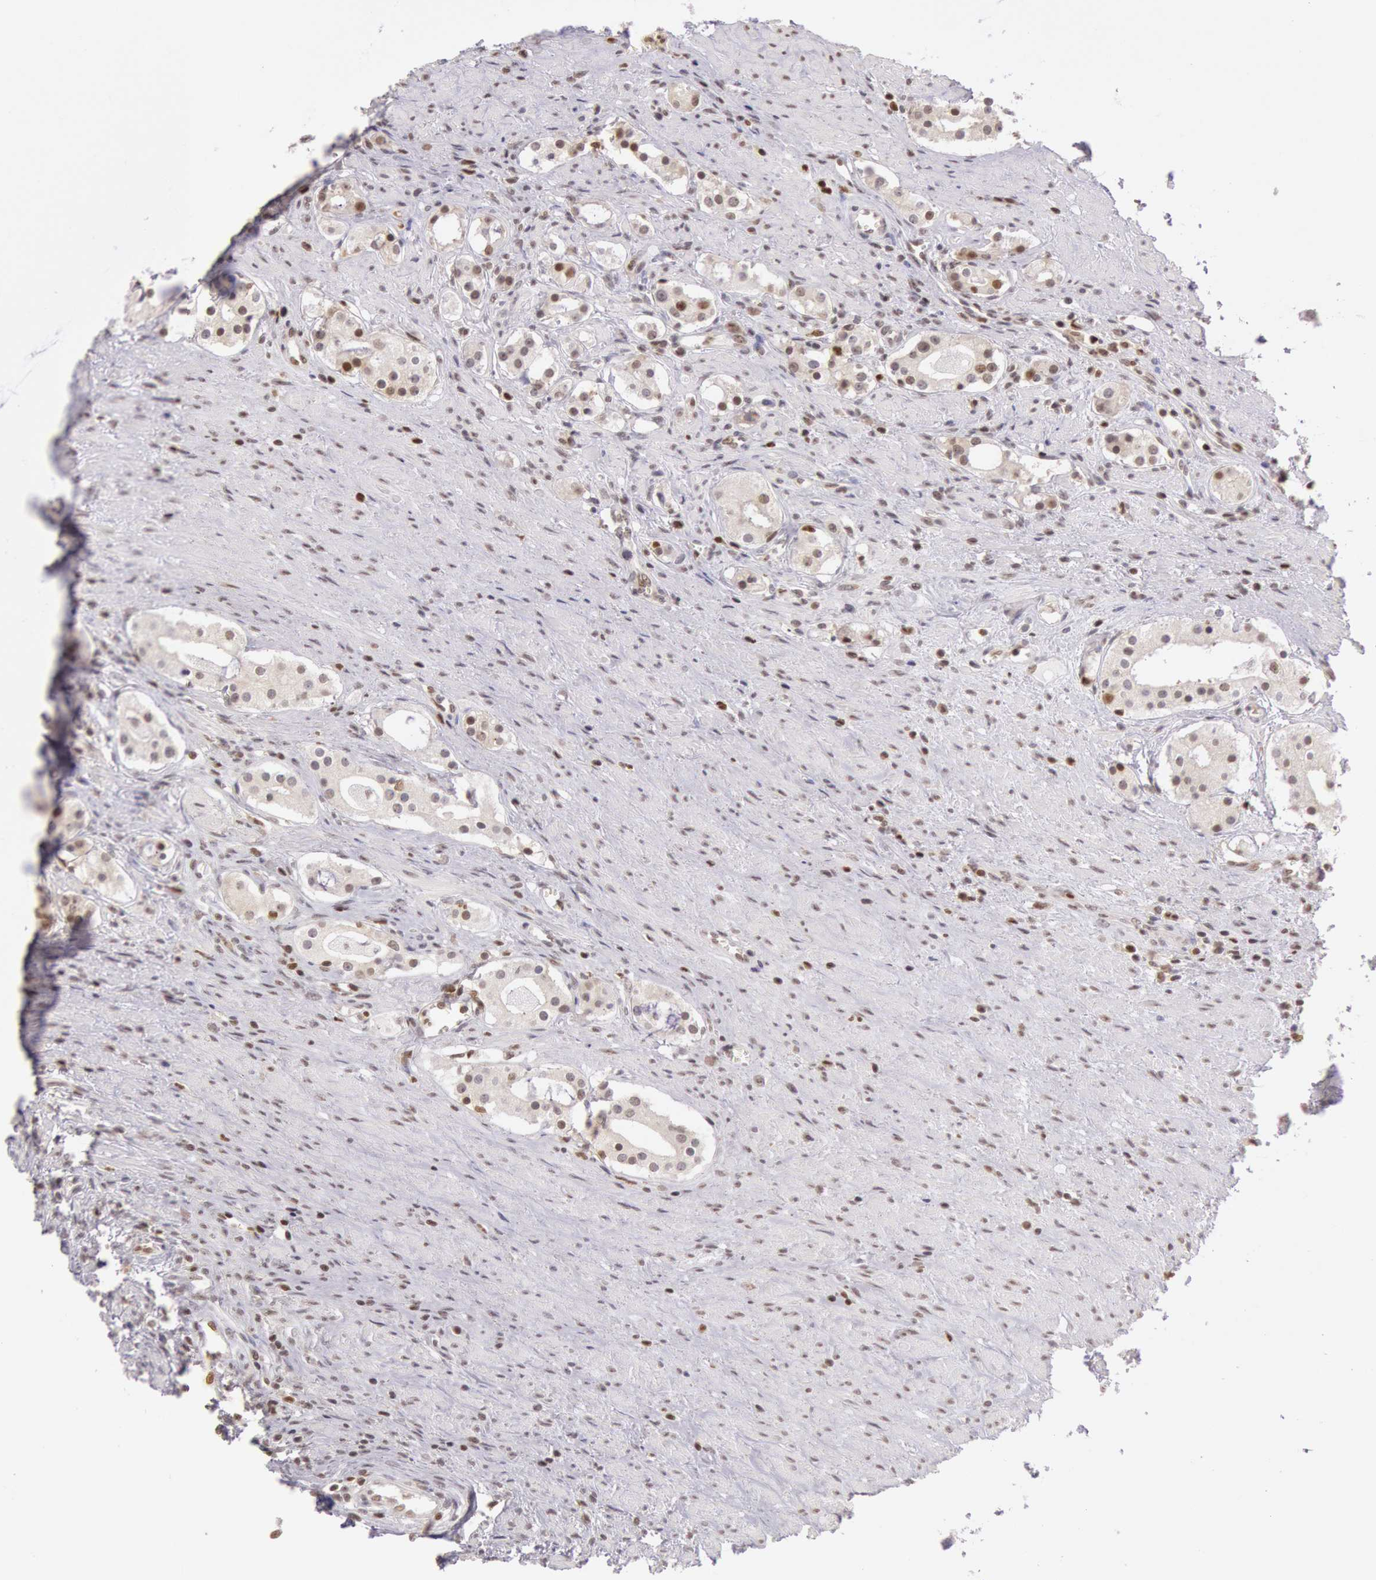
{"staining": {"intensity": "moderate", "quantity": "25%-75%", "location": "nuclear"}, "tissue": "prostate cancer", "cell_type": "Tumor cells", "image_type": "cancer", "snomed": [{"axis": "morphology", "description": "Adenocarcinoma, Medium grade"}, {"axis": "topography", "description": "Prostate"}], "caption": "IHC micrograph of neoplastic tissue: human prostate cancer (medium-grade adenocarcinoma) stained using immunohistochemistry (IHC) reveals medium levels of moderate protein expression localized specifically in the nuclear of tumor cells, appearing as a nuclear brown color.", "gene": "ESS2", "patient": {"sex": "male", "age": 73}}